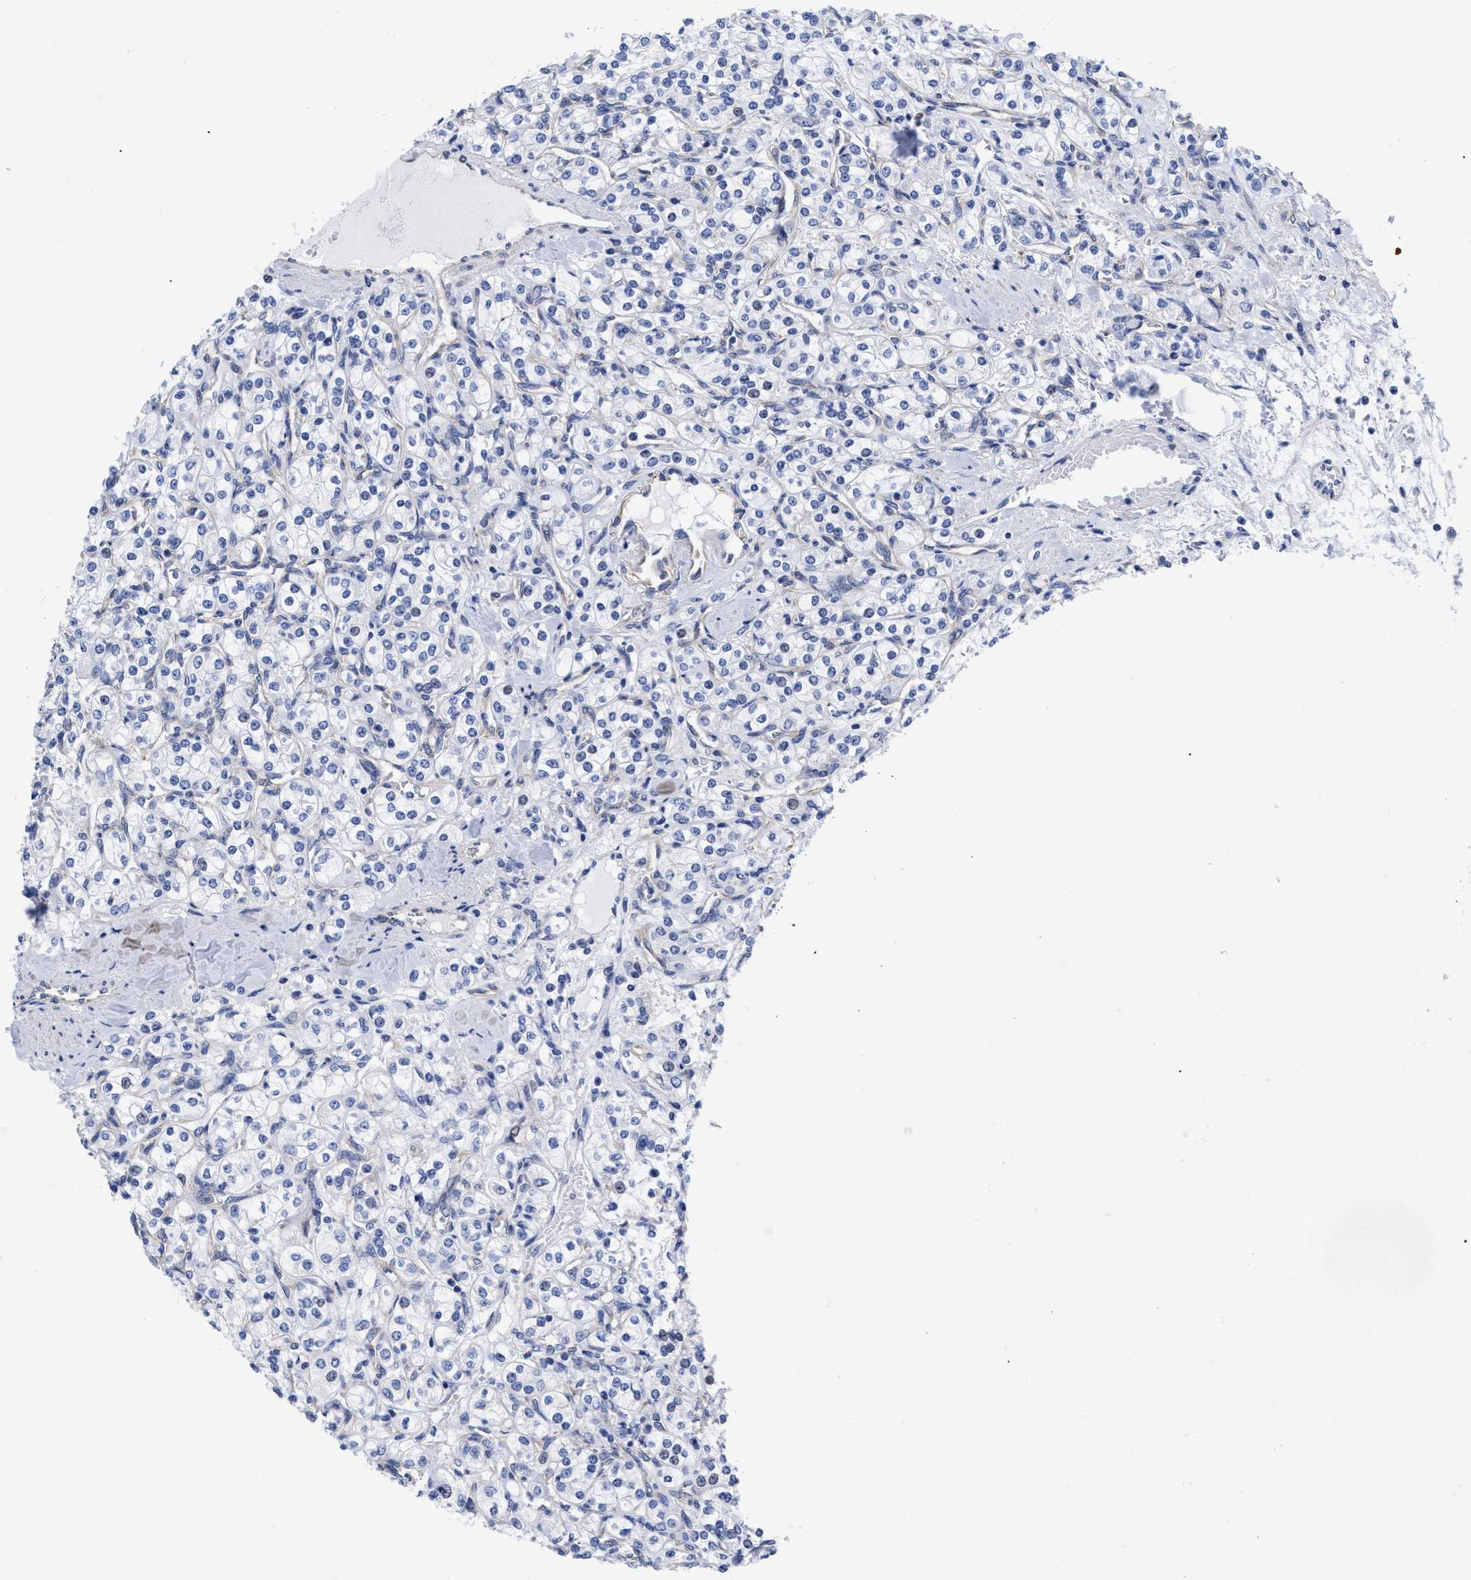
{"staining": {"intensity": "negative", "quantity": "none", "location": "none"}, "tissue": "renal cancer", "cell_type": "Tumor cells", "image_type": "cancer", "snomed": [{"axis": "morphology", "description": "Adenocarcinoma, NOS"}, {"axis": "topography", "description": "Kidney"}], "caption": "This is an IHC photomicrograph of renal cancer. There is no positivity in tumor cells.", "gene": "IRAG2", "patient": {"sex": "male", "age": 77}}